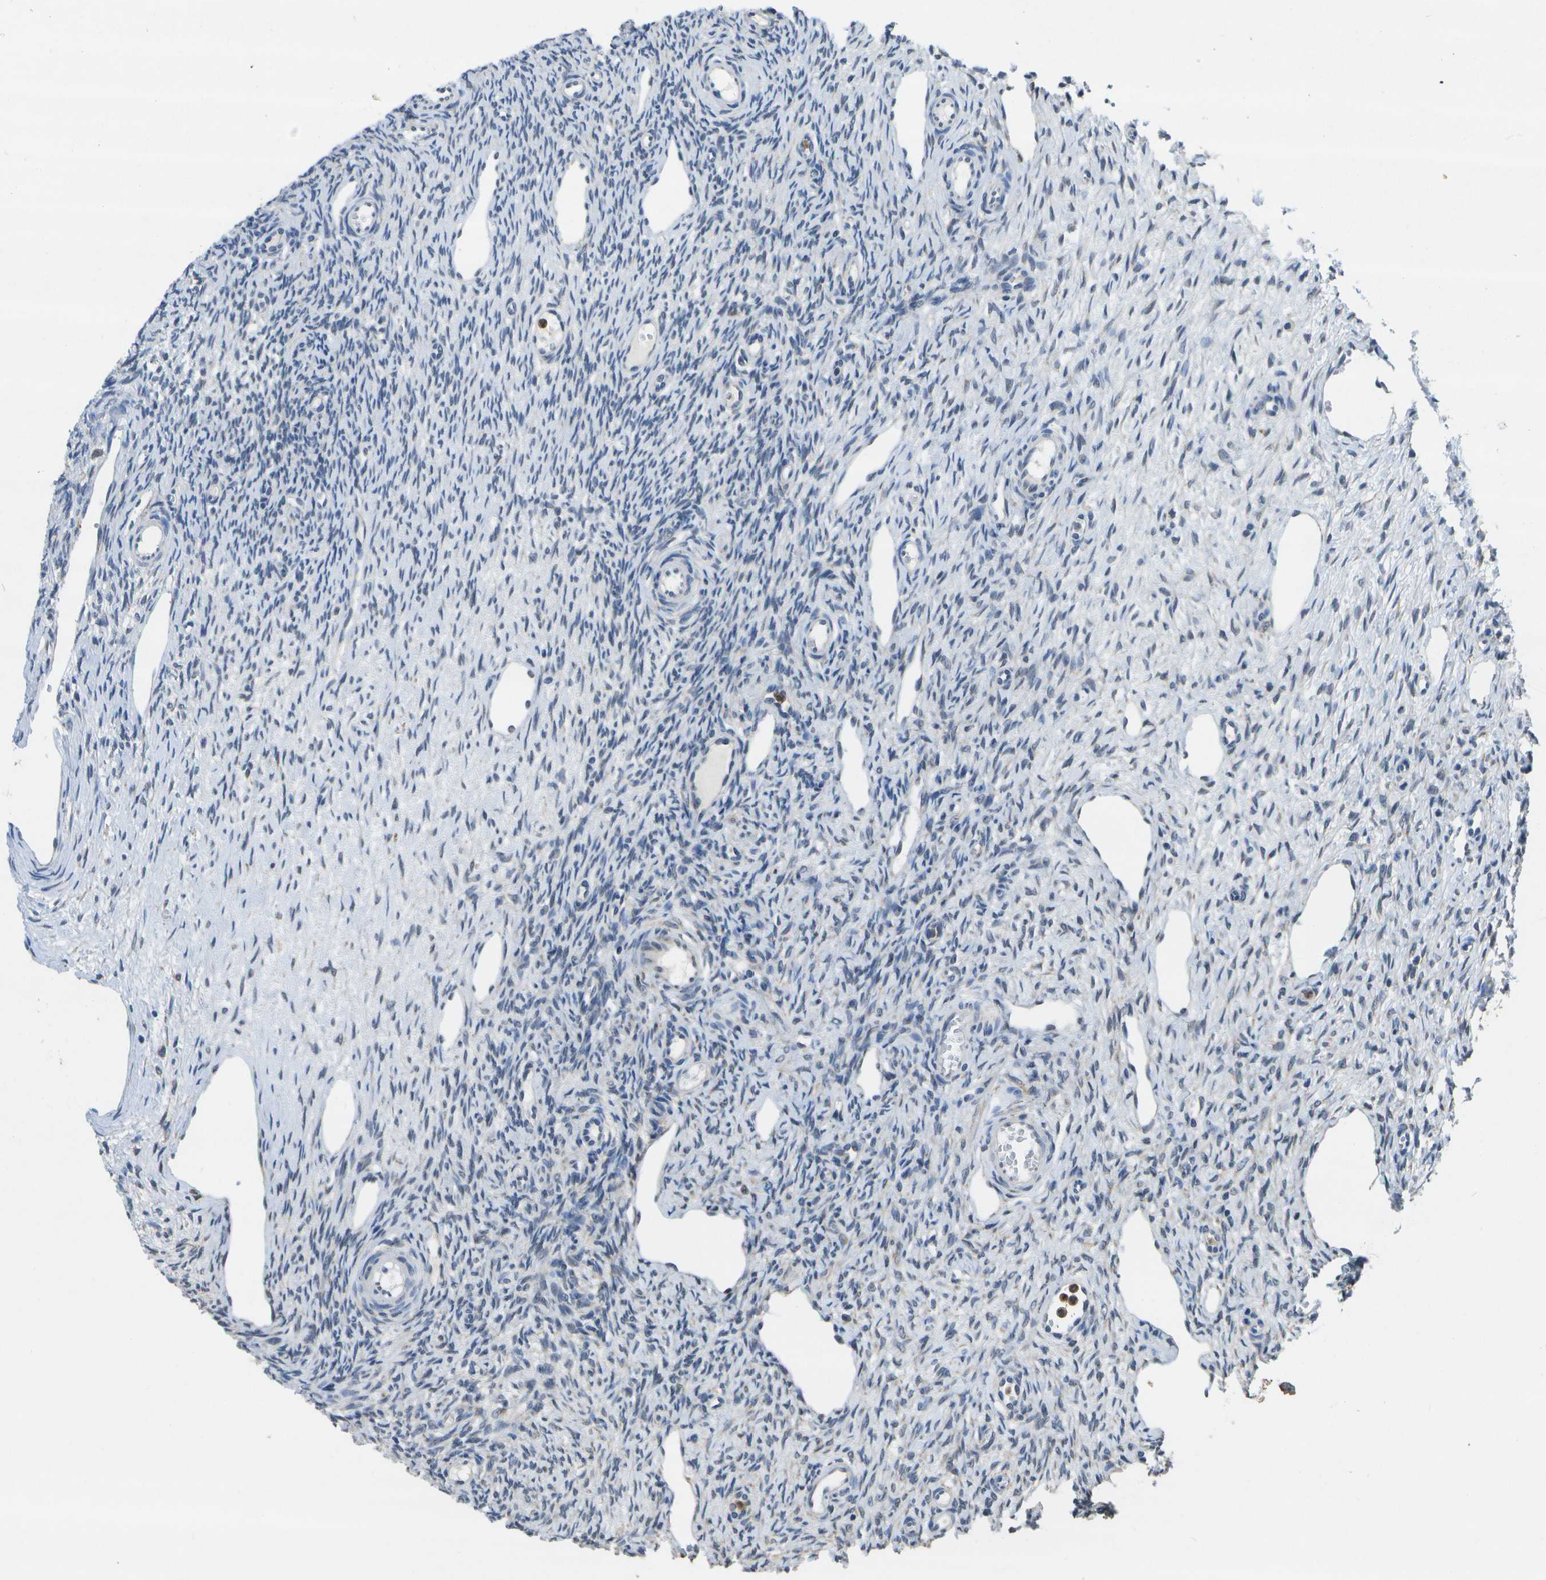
{"staining": {"intensity": "weak", "quantity": "25%-75%", "location": "nuclear"}, "tissue": "ovary", "cell_type": "Follicle cells", "image_type": "normal", "snomed": [{"axis": "morphology", "description": "Normal tissue, NOS"}, {"axis": "topography", "description": "Ovary"}], "caption": "Follicle cells exhibit low levels of weak nuclear staining in about 25%-75% of cells in benign human ovary. (Brightfield microscopy of DAB IHC at high magnification).", "gene": "DSE", "patient": {"sex": "female", "age": 33}}